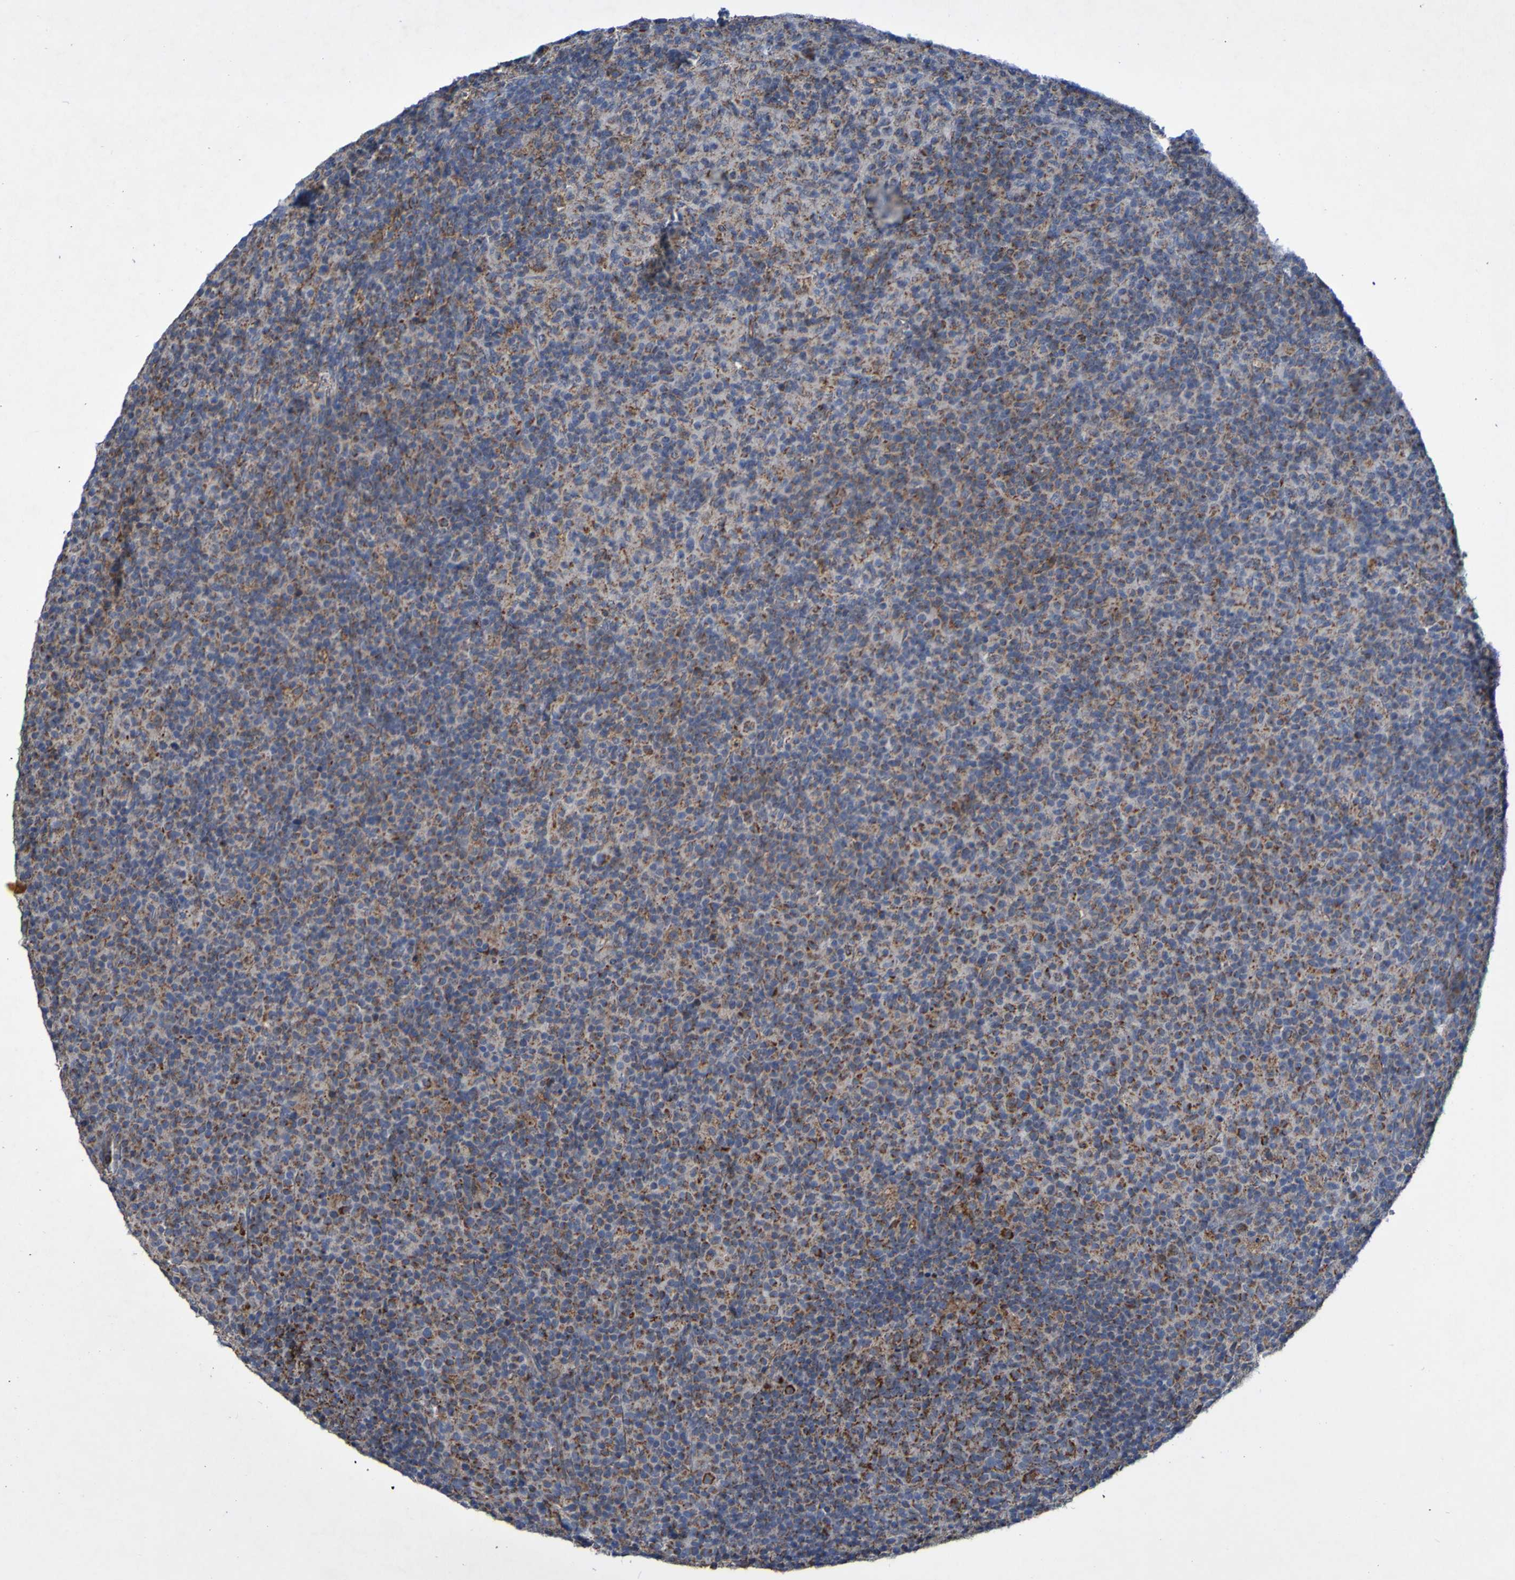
{"staining": {"intensity": "strong", "quantity": ">75%", "location": "cytoplasmic/membranous"}, "tissue": "lymph node", "cell_type": "Germinal center cells", "image_type": "normal", "snomed": [{"axis": "morphology", "description": "Normal tissue, NOS"}, {"axis": "morphology", "description": "Inflammation, NOS"}, {"axis": "topography", "description": "Lymph node"}], "caption": "Immunohistochemical staining of benign lymph node reveals strong cytoplasmic/membranous protein staining in approximately >75% of germinal center cells.", "gene": "CCDC51", "patient": {"sex": "male", "age": 55}}